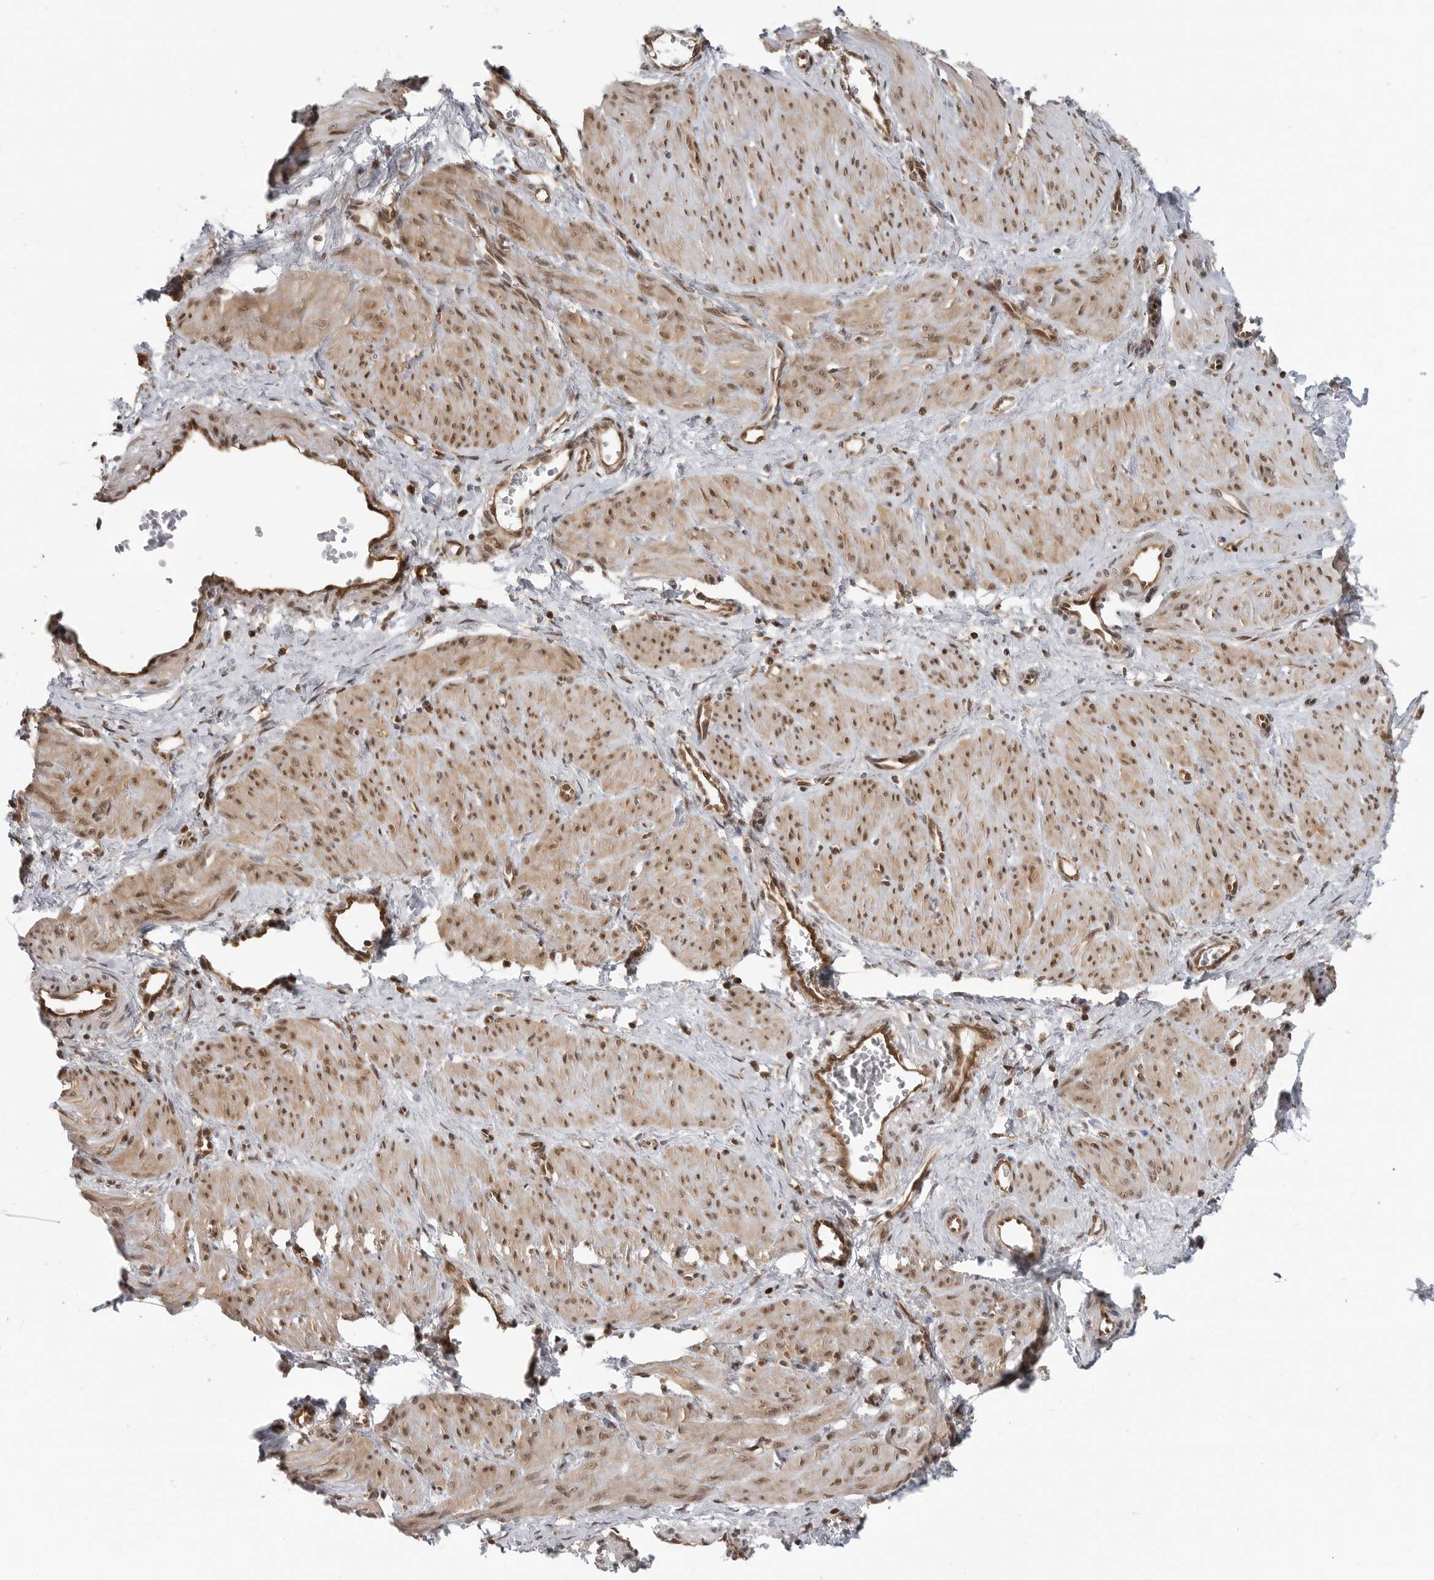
{"staining": {"intensity": "moderate", "quantity": ">75%", "location": "cytoplasmic/membranous,nuclear"}, "tissue": "smooth muscle", "cell_type": "Smooth muscle cells", "image_type": "normal", "snomed": [{"axis": "morphology", "description": "Normal tissue, NOS"}, {"axis": "topography", "description": "Endometrium"}], "caption": "Moderate cytoplasmic/membranous,nuclear protein expression is identified in approximately >75% of smooth muscle cells in smooth muscle.", "gene": "SZRD1", "patient": {"sex": "female", "age": 33}}